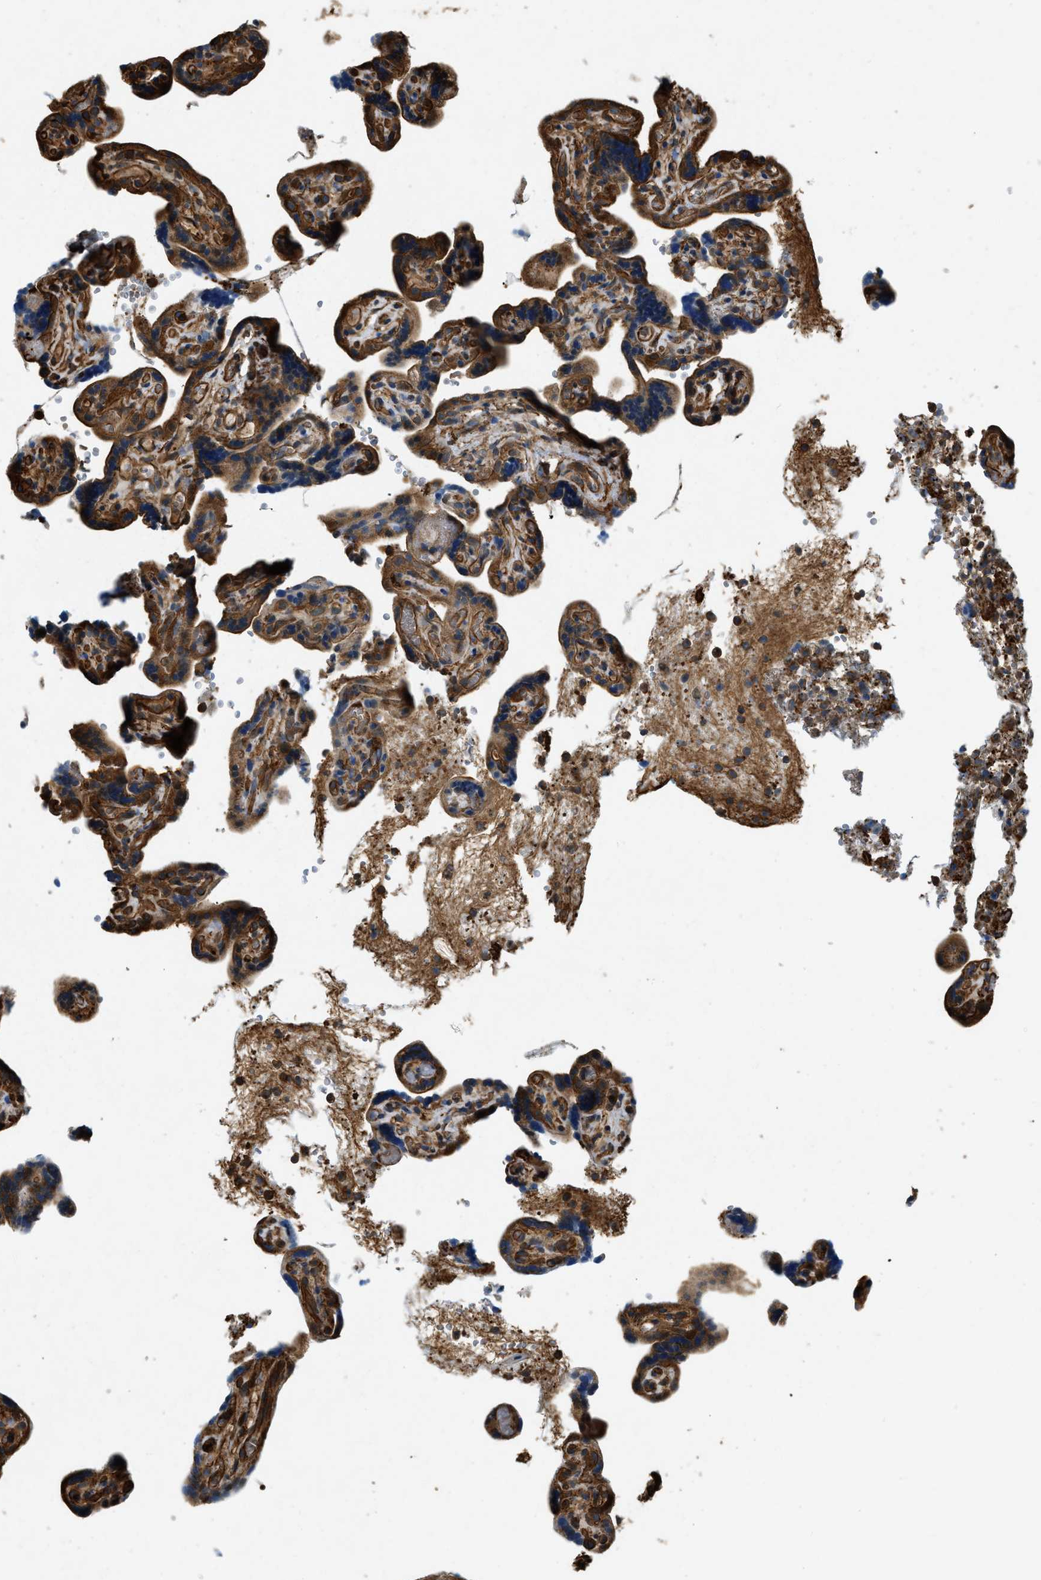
{"staining": {"intensity": "moderate", "quantity": ">75%", "location": "cytoplasmic/membranous"}, "tissue": "placenta", "cell_type": "Decidual cells", "image_type": "normal", "snomed": [{"axis": "morphology", "description": "Normal tissue, NOS"}, {"axis": "topography", "description": "Placenta"}], "caption": "High-power microscopy captured an immunohistochemistry histopathology image of benign placenta, revealing moderate cytoplasmic/membranous staining in about >75% of decidual cells.", "gene": "YARS1", "patient": {"sex": "female", "age": 30}}